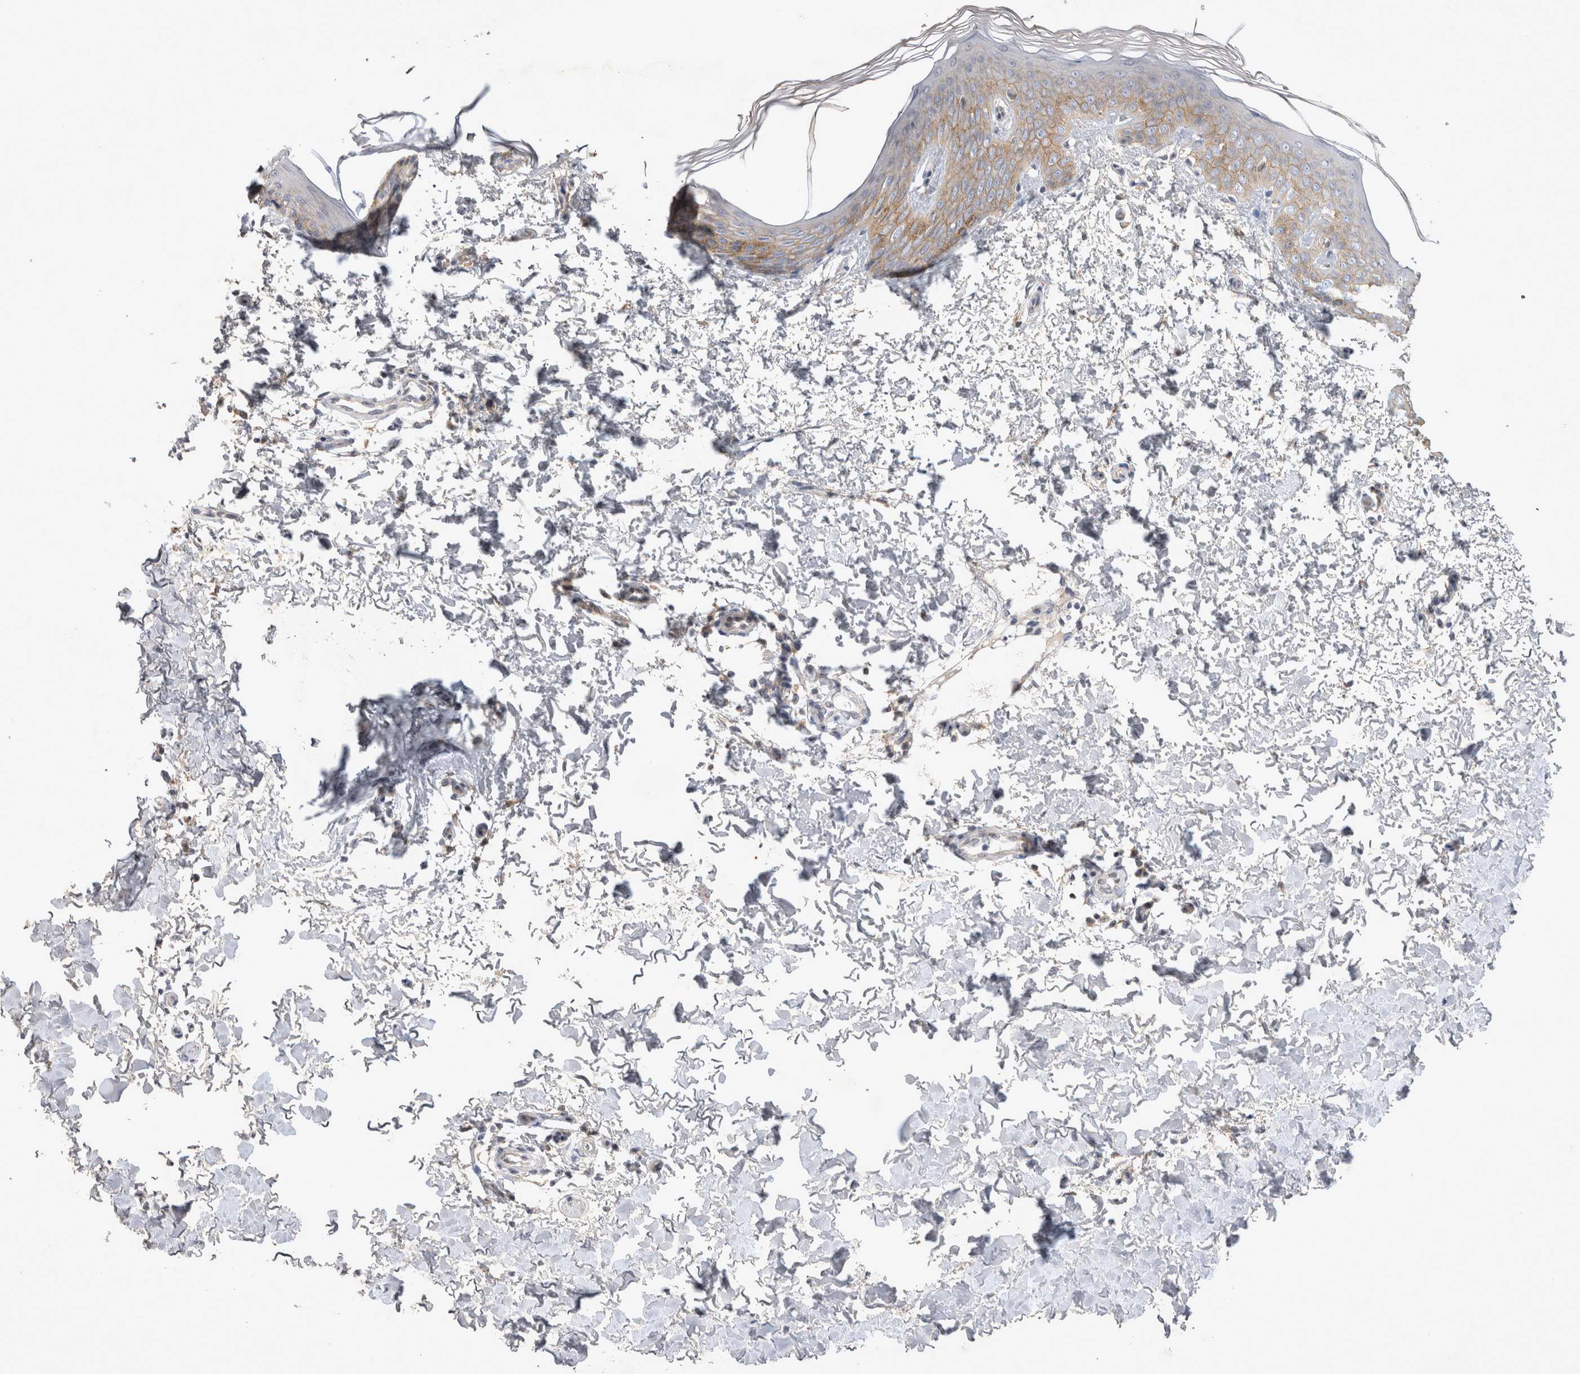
{"staining": {"intensity": "weak", "quantity": "<25%", "location": "cytoplasmic/membranous"}, "tissue": "skin", "cell_type": "Fibroblasts", "image_type": "normal", "snomed": [{"axis": "morphology", "description": "Normal tissue, NOS"}, {"axis": "morphology", "description": "Neoplasm, benign, NOS"}, {"axis": "topography", "description": "Skin"}, {"axis": "topography", "description": "Soft tissue"}], "caption": "Immunohistochemistry (IHC) histopathology image of unremarkable skin stained for a protein (brown), which reveals no positivity in fibroblasts. (Brightfield microscopy of DAB (3,3'-diaminobenzidine) IHC at high magnification).", "gene": "SRD5A3", "patient": {"sex": "male", "age": 26}}